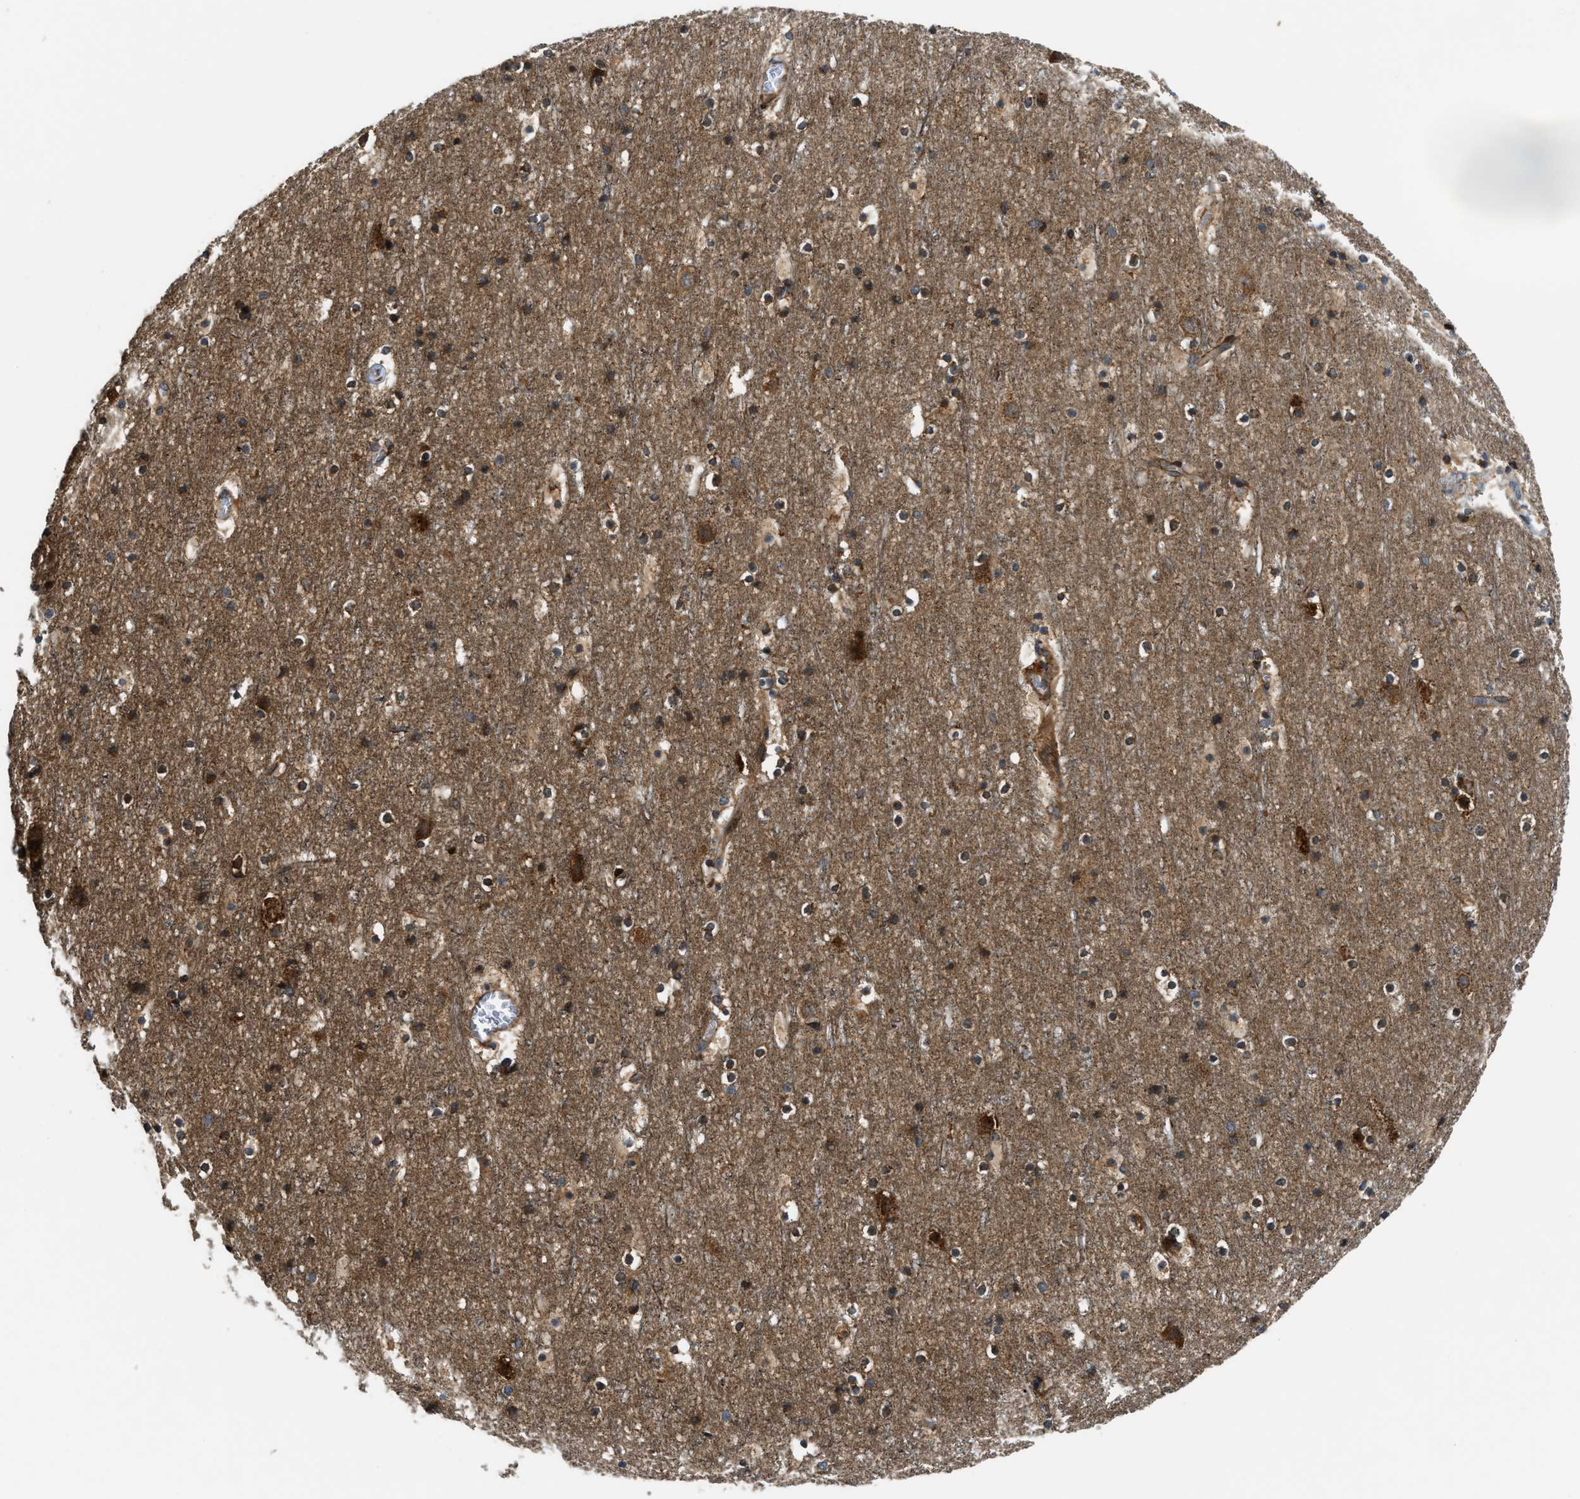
{"staining": {"intensity": "weak", "quantity": ">75%", "location": "cytoplasmic/membranous"}, "tissue": "cerebral cortex", "cell_type": "Endothelial cells", "image_type": "normal", "snomed": [{"axis": "morphology", "description": "Normal tissue, NOS"}, {"axis": "topography", "description": "Cerebral cortex"}], "caption": "A micrograph showing weak cytoplasmic/membranous expression in about >75% of endothelial cells in benign cerebral cortex, as visualized by brown immunohistochemical staining.", "gene": "PNPLA8", "patient": {"sex": "male", "age": 45}}